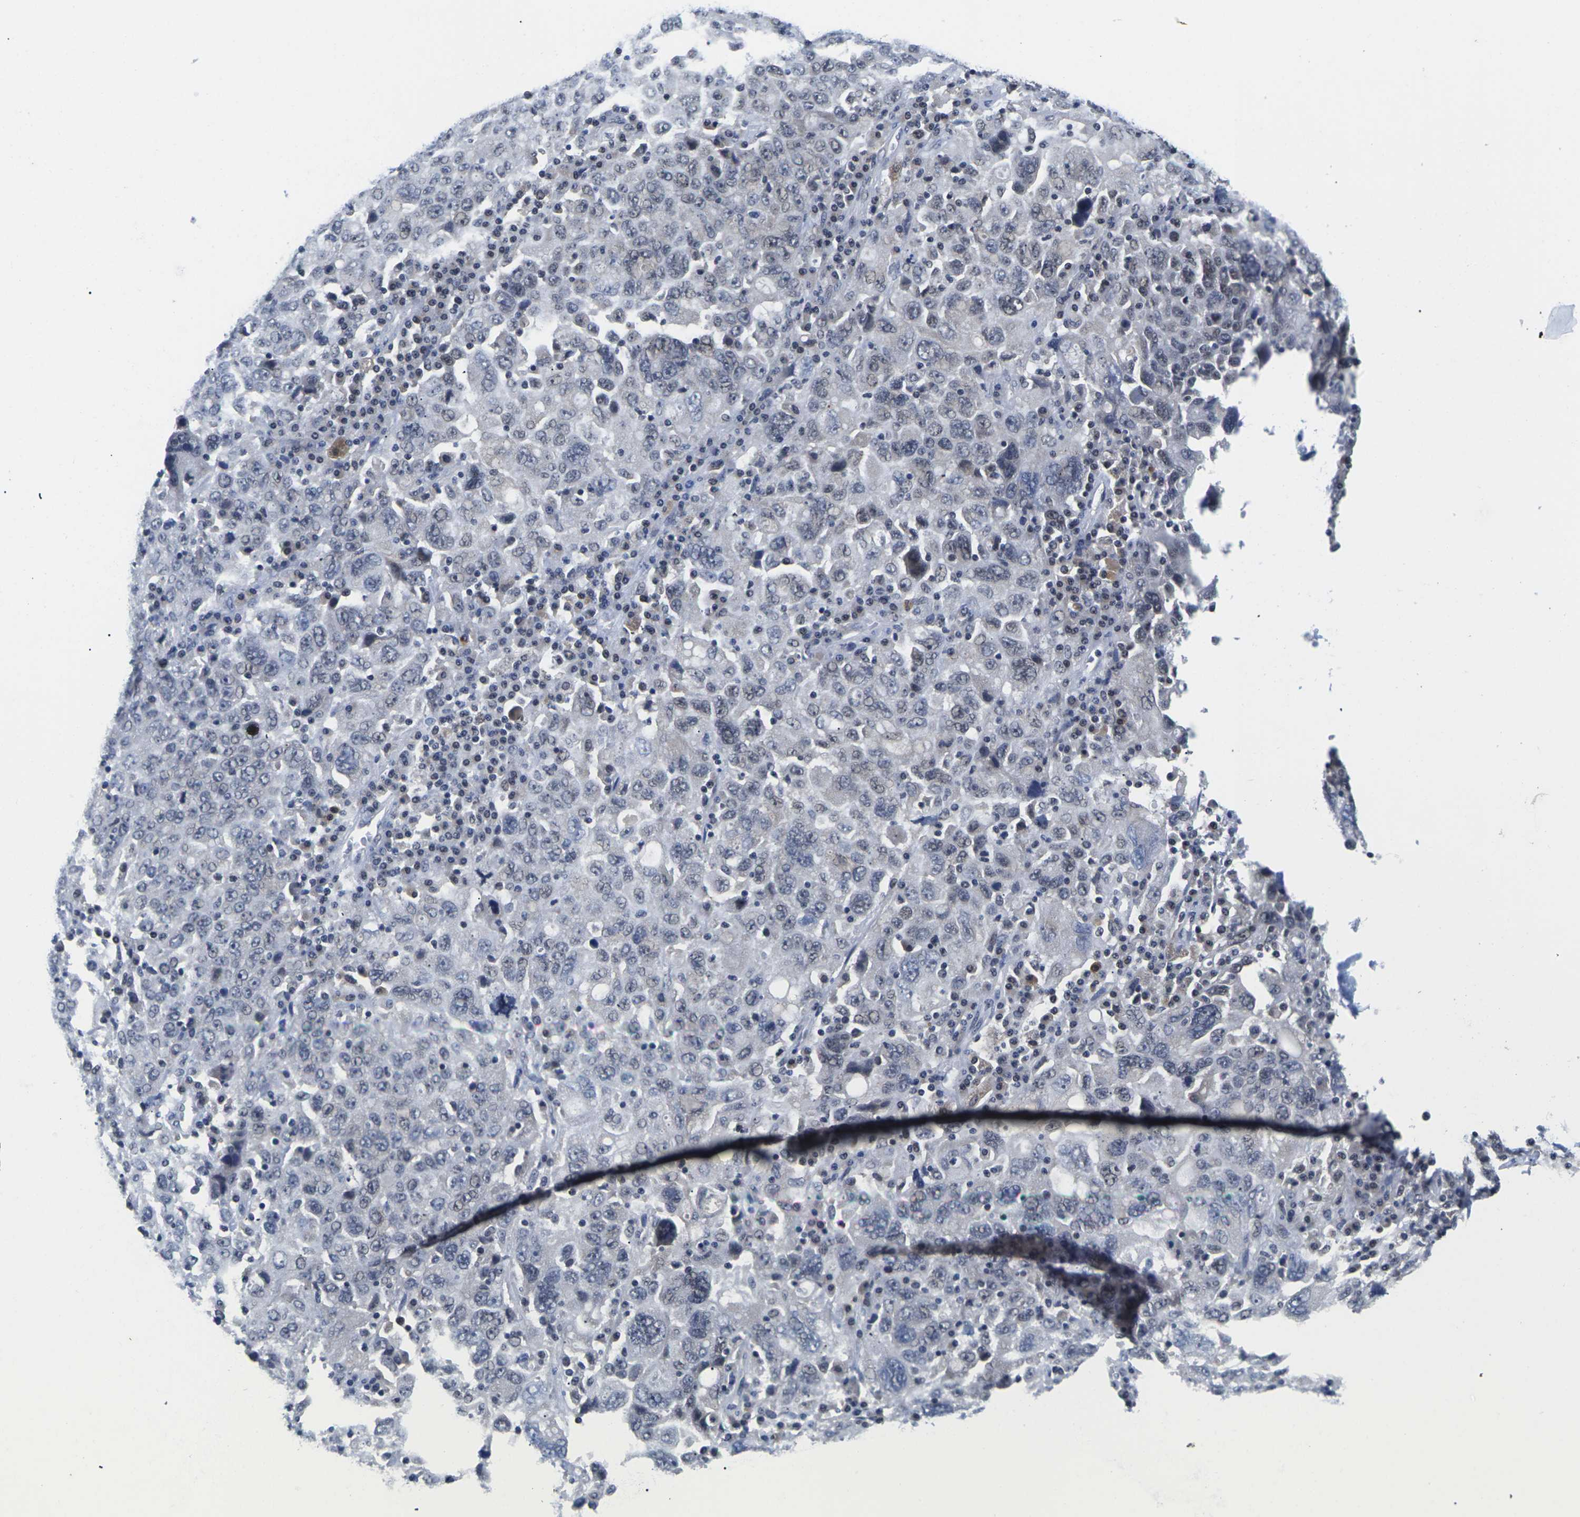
{"staining": {"intensity": "negative", "quantity": "none", "location": "none"}, "tissue": "ovarian cancer", "cell_type": "Tumor cells", "image_type": "cancer", "snomed": [{"axis": "morphology", "description": "Carcinoma, endometroid"}, {"axis": "topography", "description": "Ovary"}], "caption": "Immunohistochemistry (IHC) micrograph of neoplastic tissue: human ovarian cancer (endometroid carcinoma) stained with DAB reveals no significant protein staining in tumor cells.", "gene": "ST6GAL2", "patient": {"sex": "female", "age": 62}}